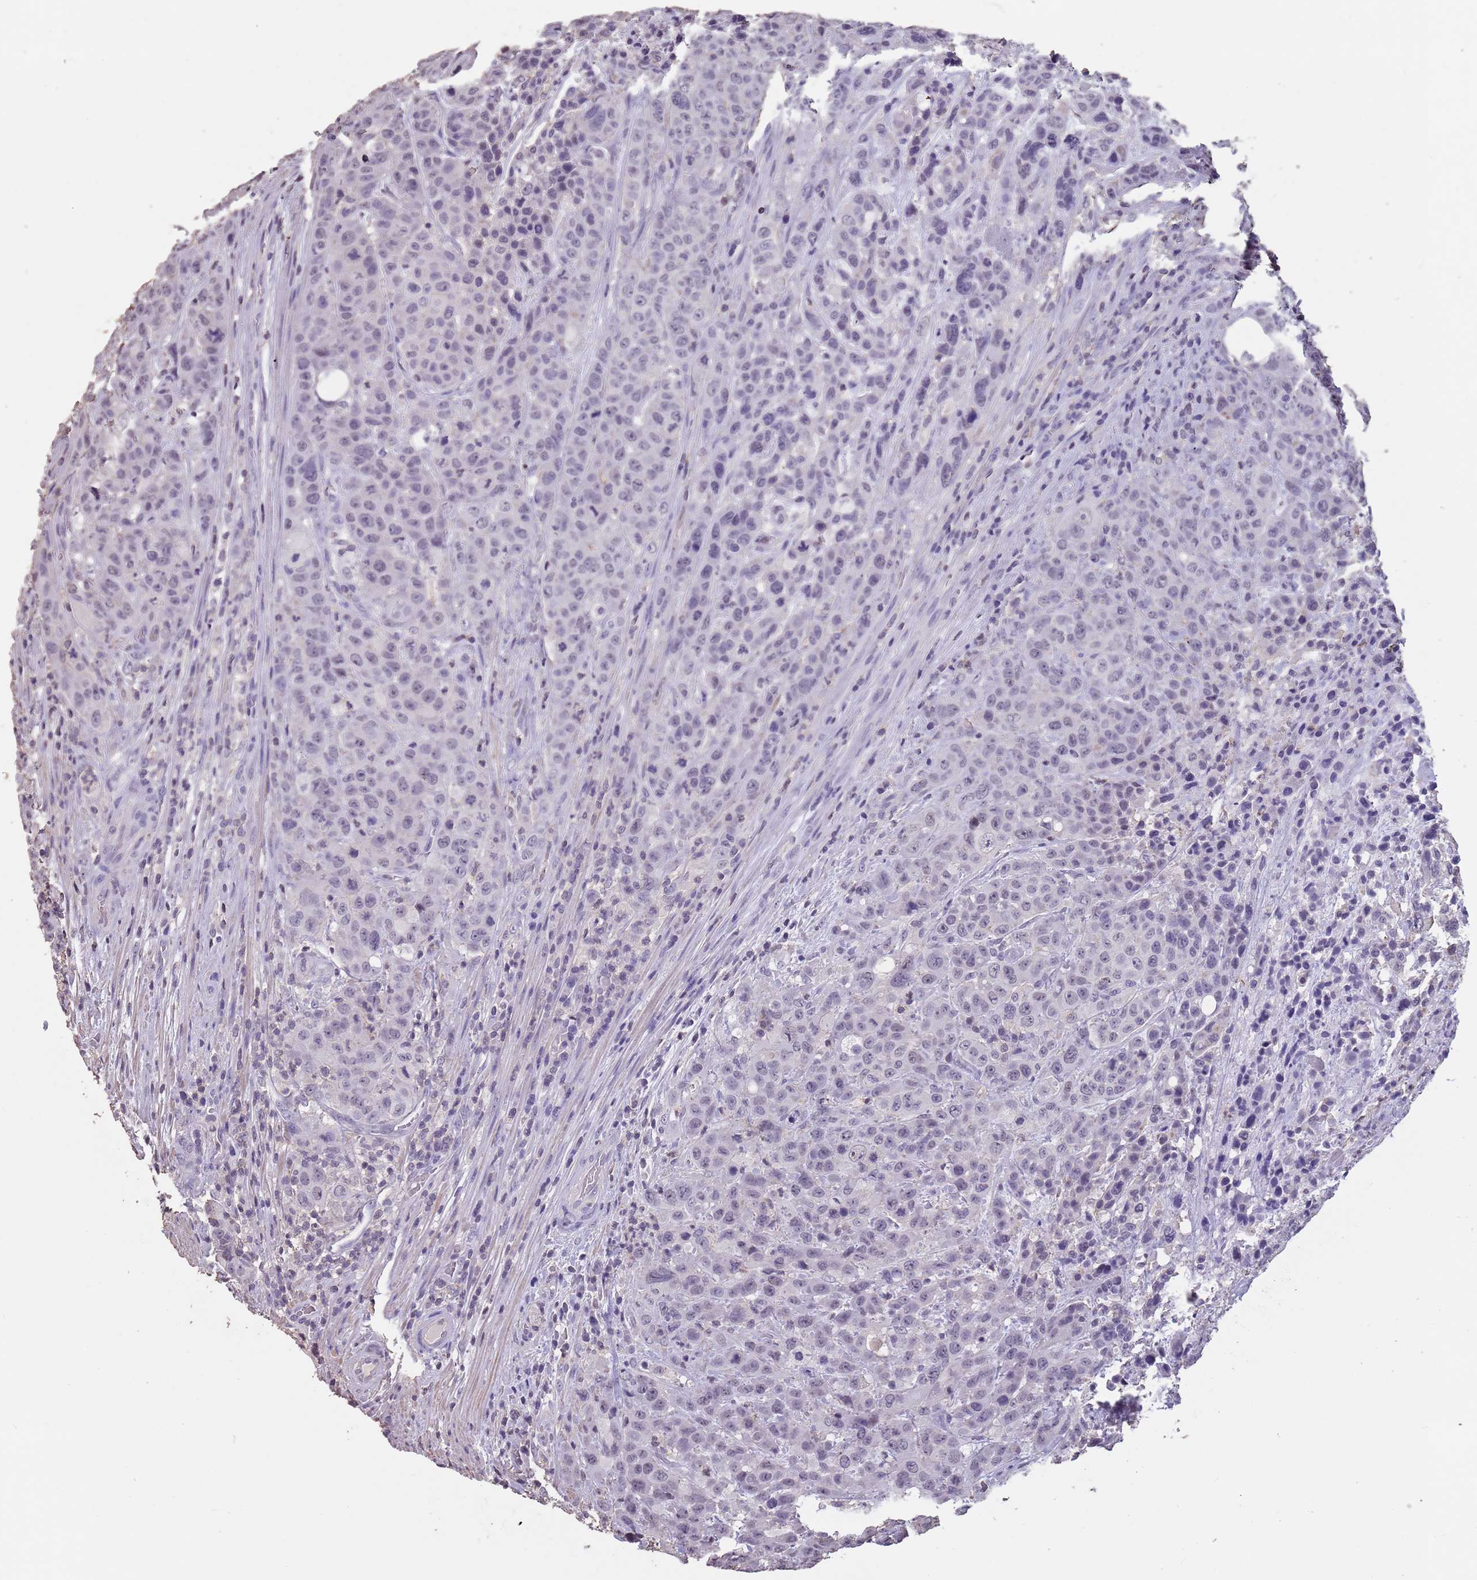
{"staining": {"intensity": "negative", "quantity": "none", "location": "none"}, "tissue": "colorectal cancer", "cell_type": "Tumor cells", "image_type": "cancer", "snomed": [{"axis": "morphology", "description": "Adenocarcinoma, NOS"}, {"axis": "topography", "description": "Colon"}], "caption": "The immunohistochemistry photomicrograph has no significant staining in tumor cells of colorectal adenocarcinoma tissue.", "gene": "SUN5", "patient": {"sex": "male", "age": 62}}